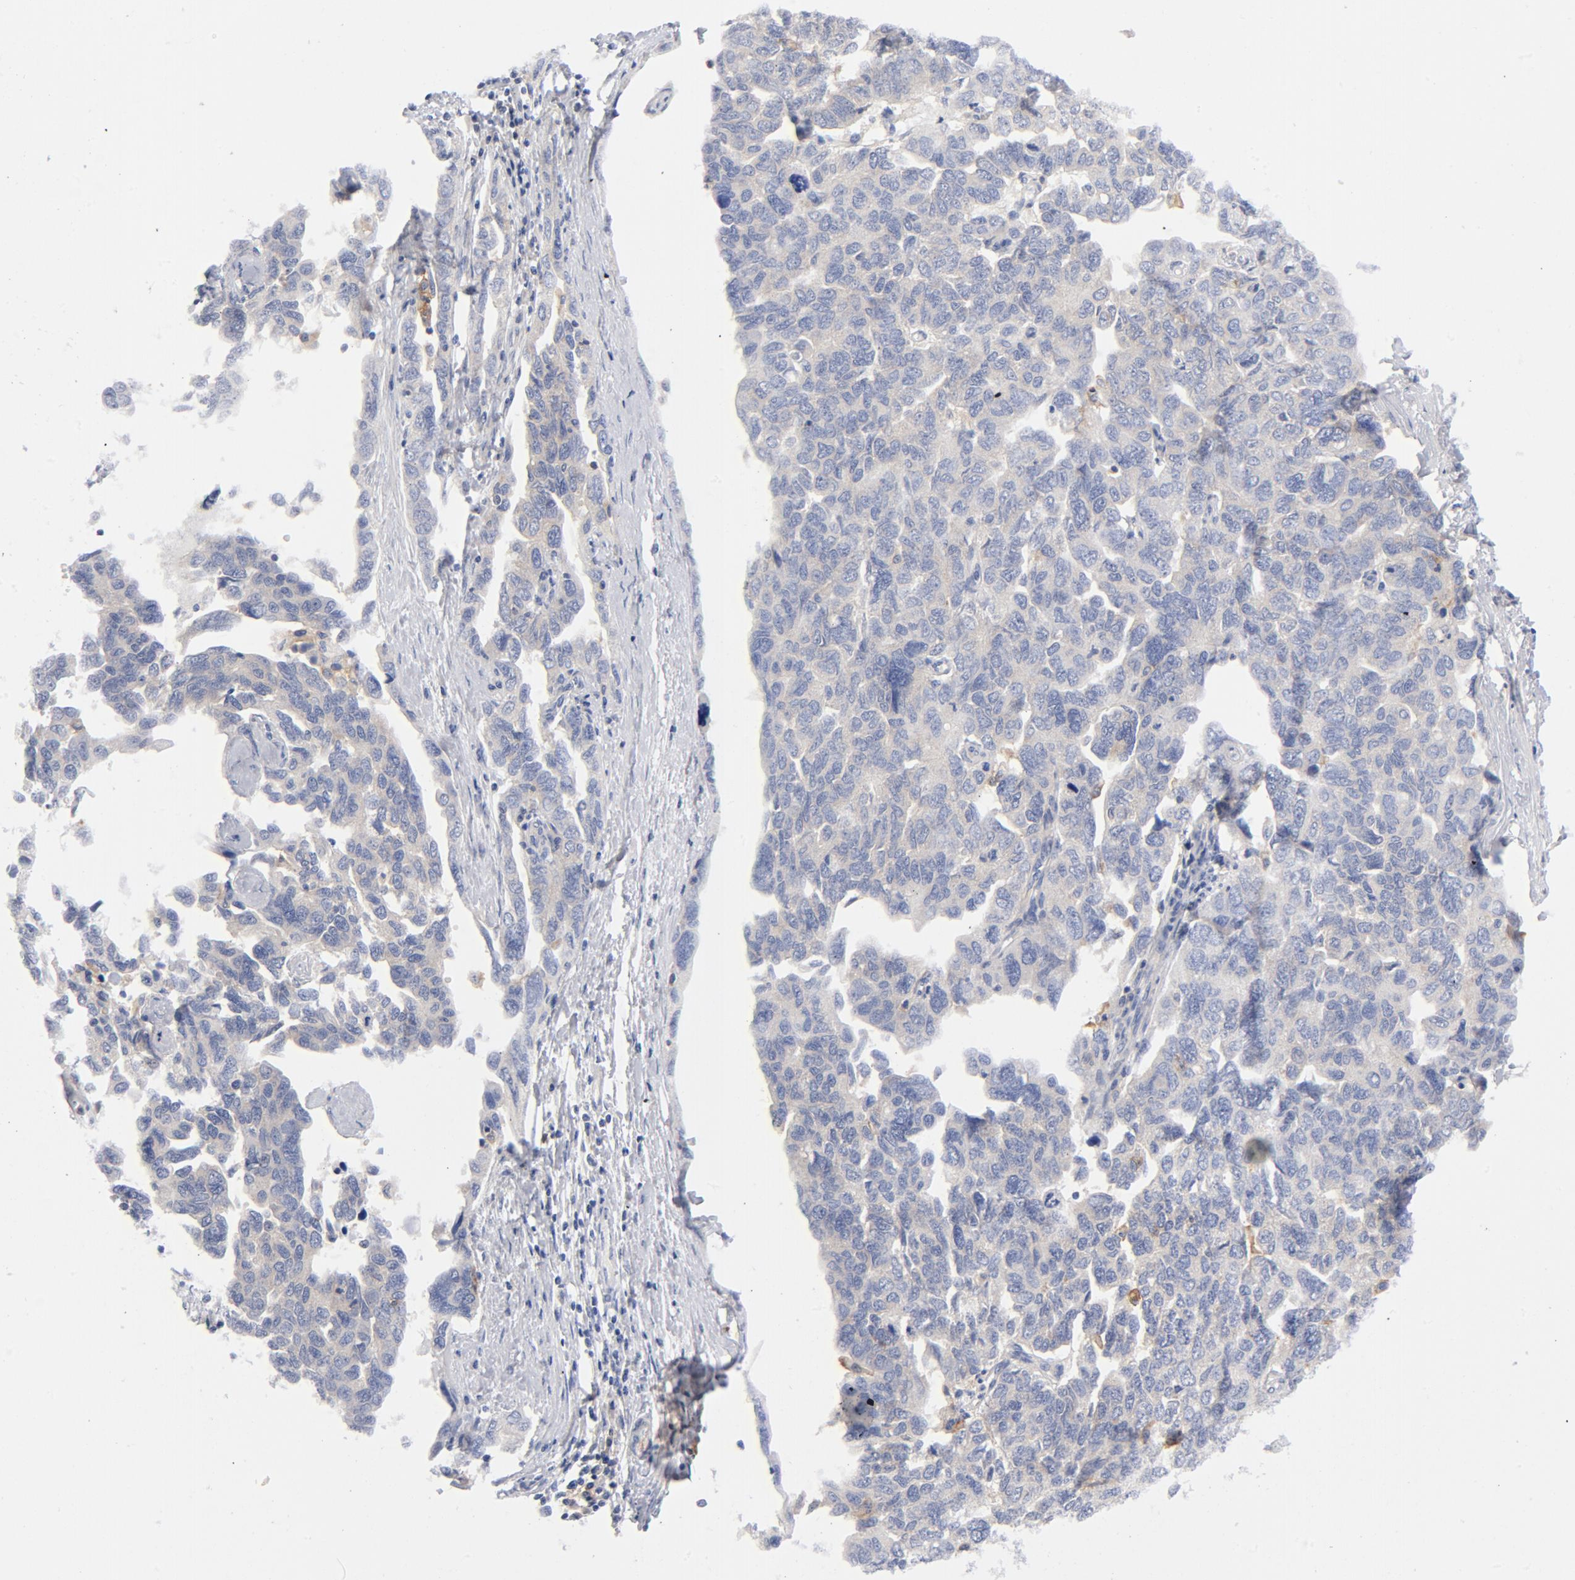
{"staining": {"intensity": "negative", "quantity": "none", "location": "none"}, "tissue": "ovarian cancer", "cell_type": "Tumor cells", "image_type": "cancer", "snomed": [{"axis": "morphology", "description": "Cystadenocarcinoma, serous, NOS"}, {"axis": "topography", "description": "Ovary"}], "caption": "This is a photomicrograph of immunohistochemistry (IHC) staining of ovarian serous cystadenocarcinoma, which shows no staining in tumor cells. (DAB (3,3'-diaminobenzidine) immunohistochemistry (IHC), high magnification).", "gene": "CD86", "patient": {"sex": "female", "age": 64}}